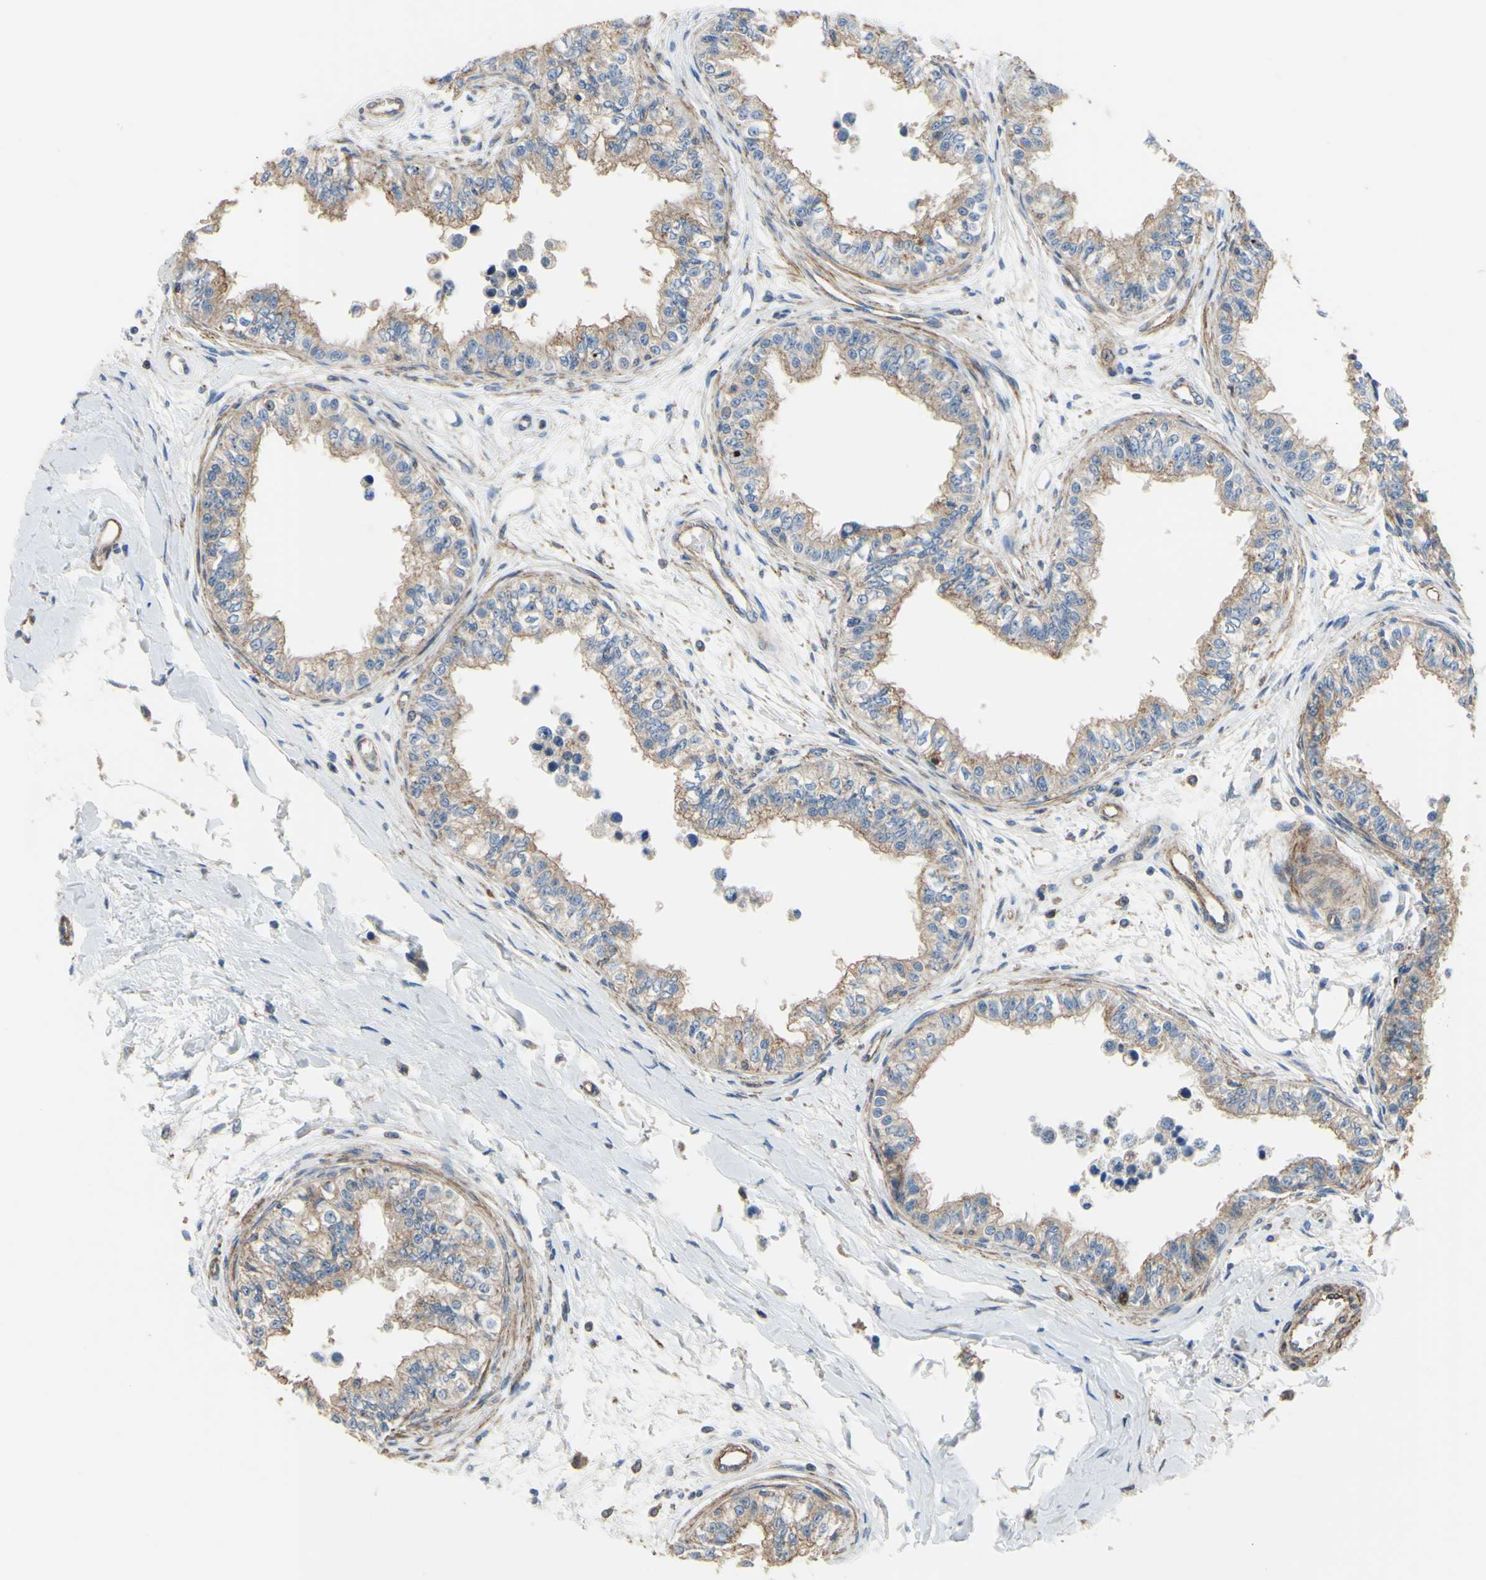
{"staining": {"intensity": "moderate", "quantity": ">75%", "location": "cytoplasmic/membranous"}, "tissue": "epididymis", "cell_type": "Glandular cells", "image_type": "normal", "snomed": [{"axis": "morphology", "description": "Normal tissue, NOS"}, {"axis": "morphology", "description": "Adenocarcinoma, metastatic, NOS"}, {"axis": "topography", "description": "Testis"}, {"axis": "topography", "description": "Epididymis"}], "caption": "A micrograph showing moderate cytoplasmic/membranous expression in approximately >75% of glandular cells in normal epididymis, as visualized by brown immunohistochemical staining.", "gene": "BECN1", "patient": {"sex": "male", "age": 26}}